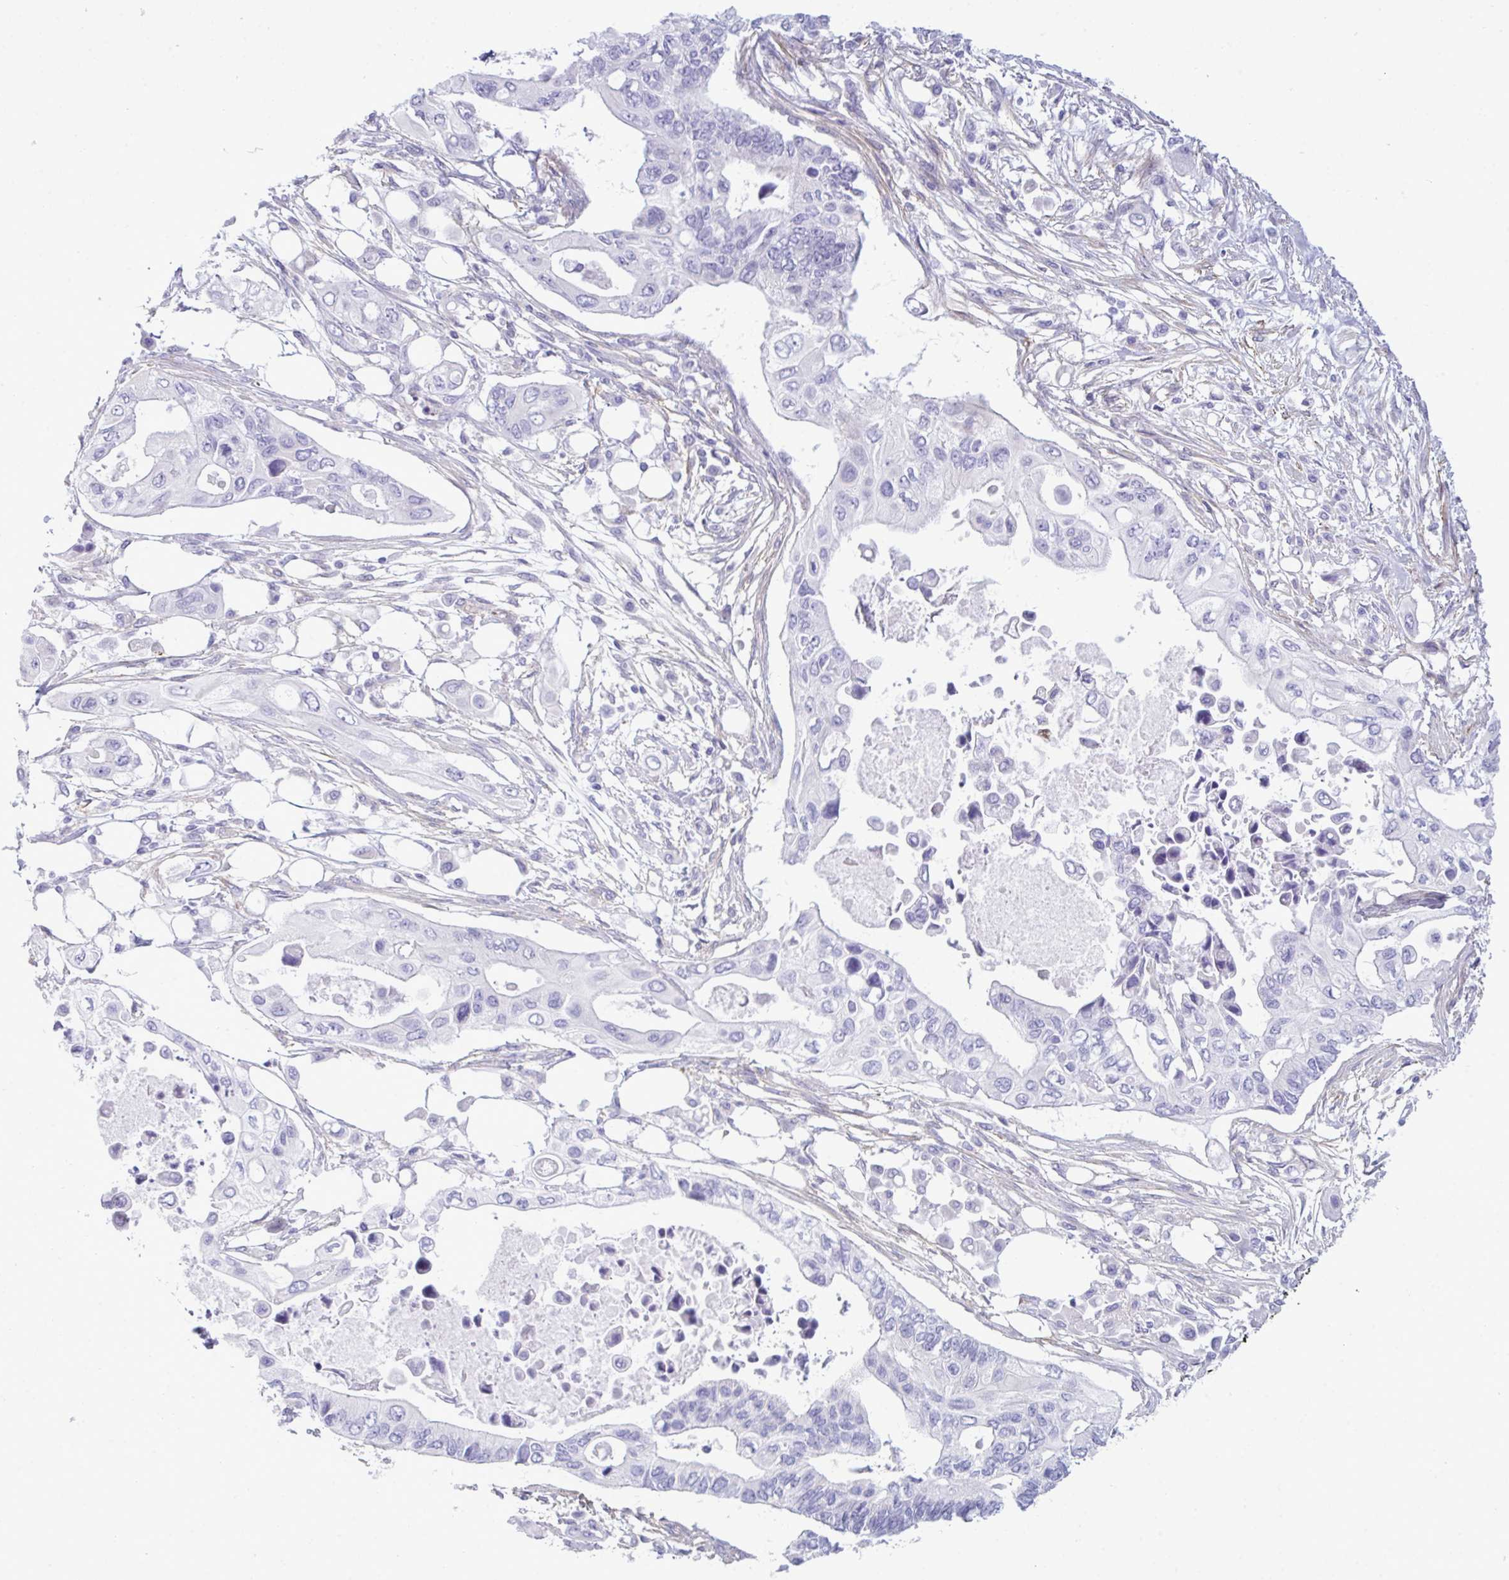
{"staining": {"intensity": "negative", "quantity": "none", "location": "none"}, "tissue": "pancreatic cancer", "cell_type": "Tumor cells", "image_type": "cancer", "snomed": [{"axis": "morphology", "description": "Adenocarcinoma, NOS"}, {"axis": "topography", "description": "Pancreas"}], "caption": "There is no significant expression in tumor cells of pancreatic adenocarcinoma. Brightfield microscopy of IHC stained with DAB (3,3'-diaminobenzidine) (brown) and hematoxylin (blue), captured at high magnification.", "gene": "MYH10", "patient": {"sex": "female", "age": 63}}